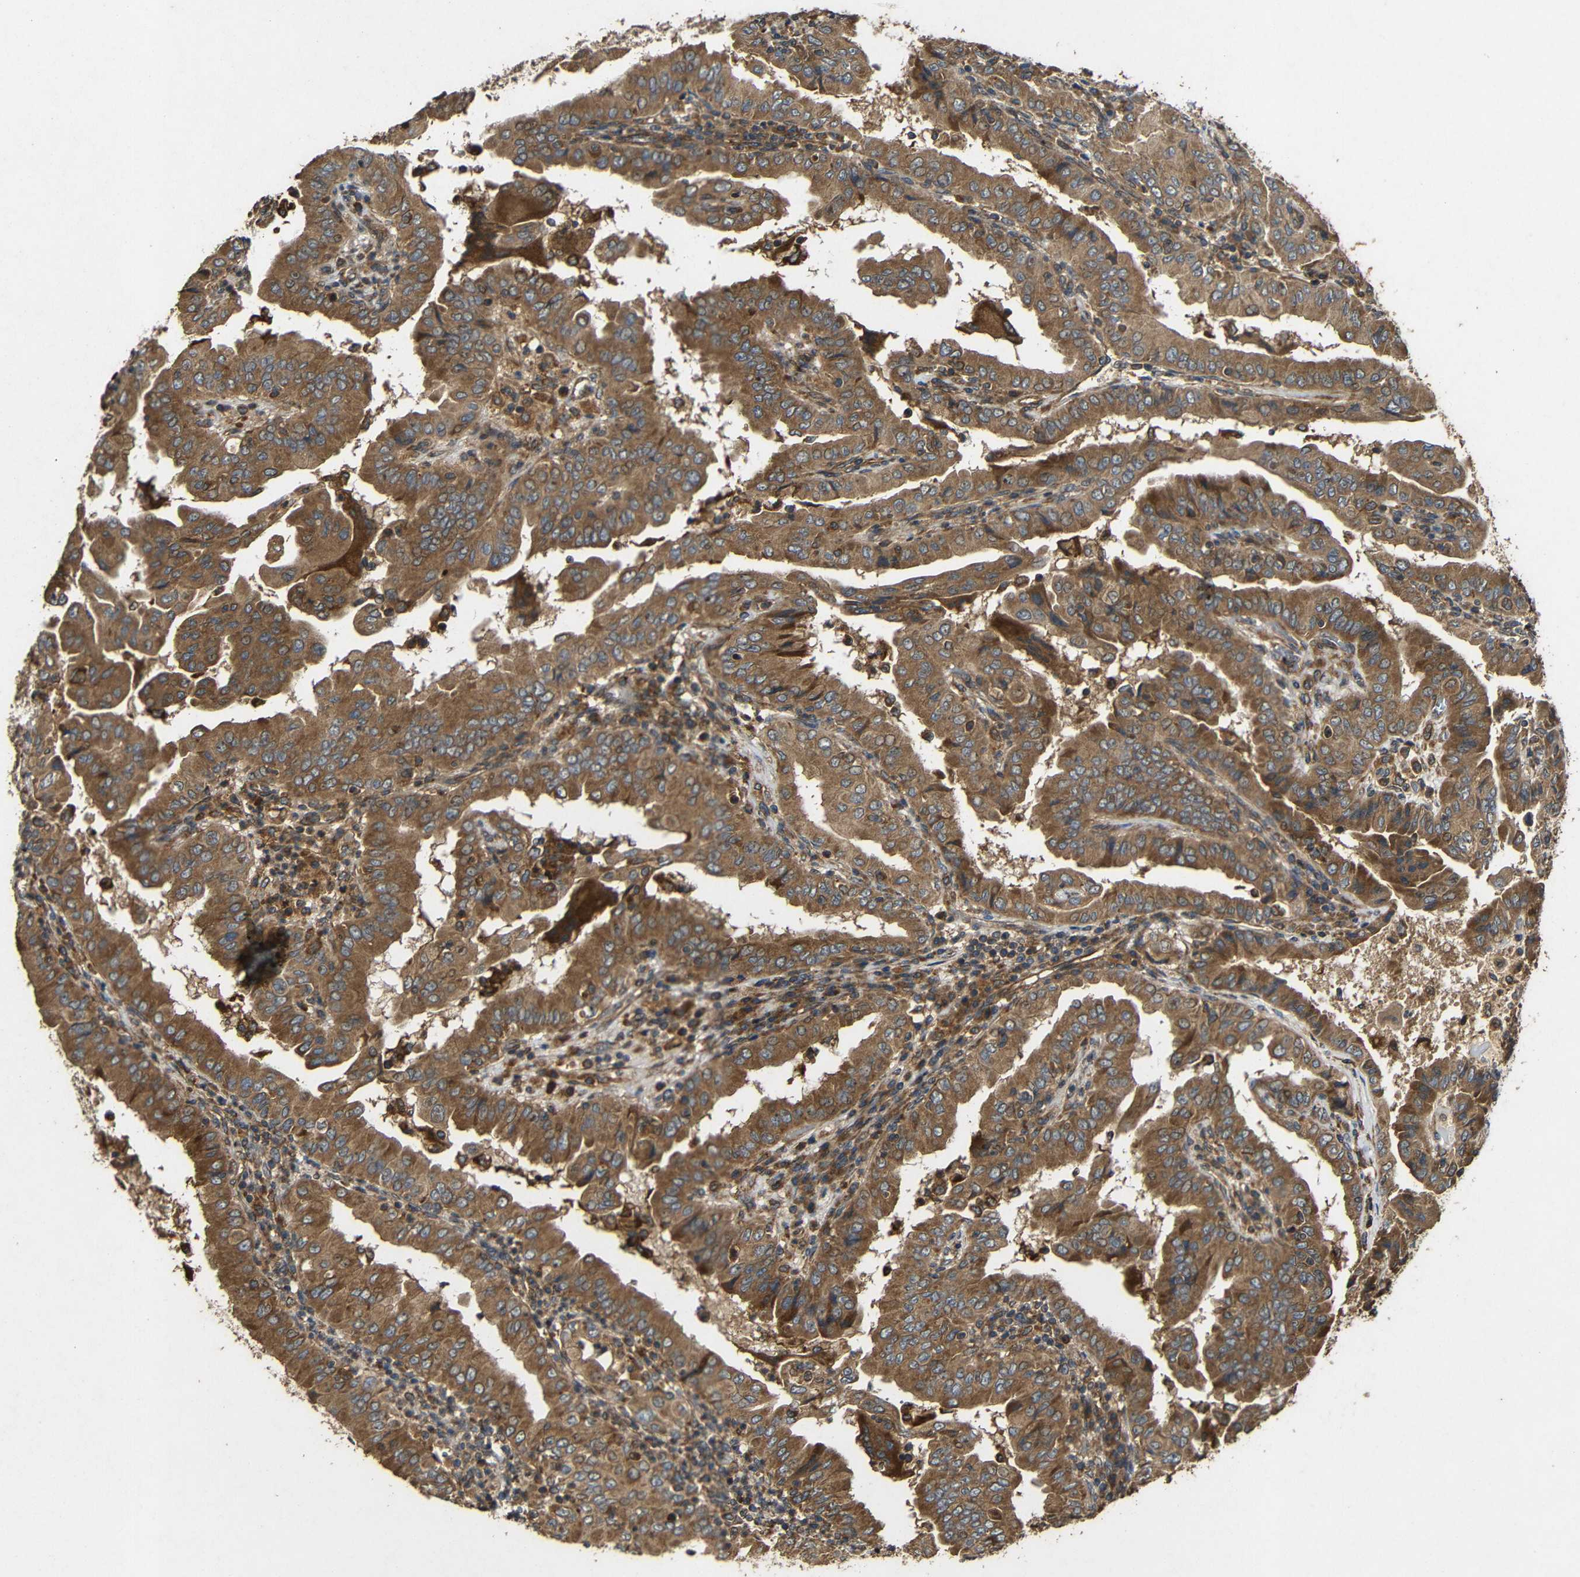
{"staining": {"intensity": "moderate", "quantity": ">75%", "location": "cytoplasmic/membranous"}, "tissue": "thyroid cancer", "cell_type": "Tumor cells", "image_type": "cancer", "snomed": [{"axis": "morphology", "description": "Papillary adenocarcinoma, NOS"}, {"axis": "topography", "description": "Thyroid gland"}], "caption": "Immunohistochemistry (DAB (3,3'-diaminobenzidine)) staining of human papillary adenocarcinoma (thyroid) exhibits moderate cytoplasmic/membranous protein positivity in approximately >75% of tumor cells.", "gene": "EIF2S1", "patient": {"sex": "male", "age": 33}}